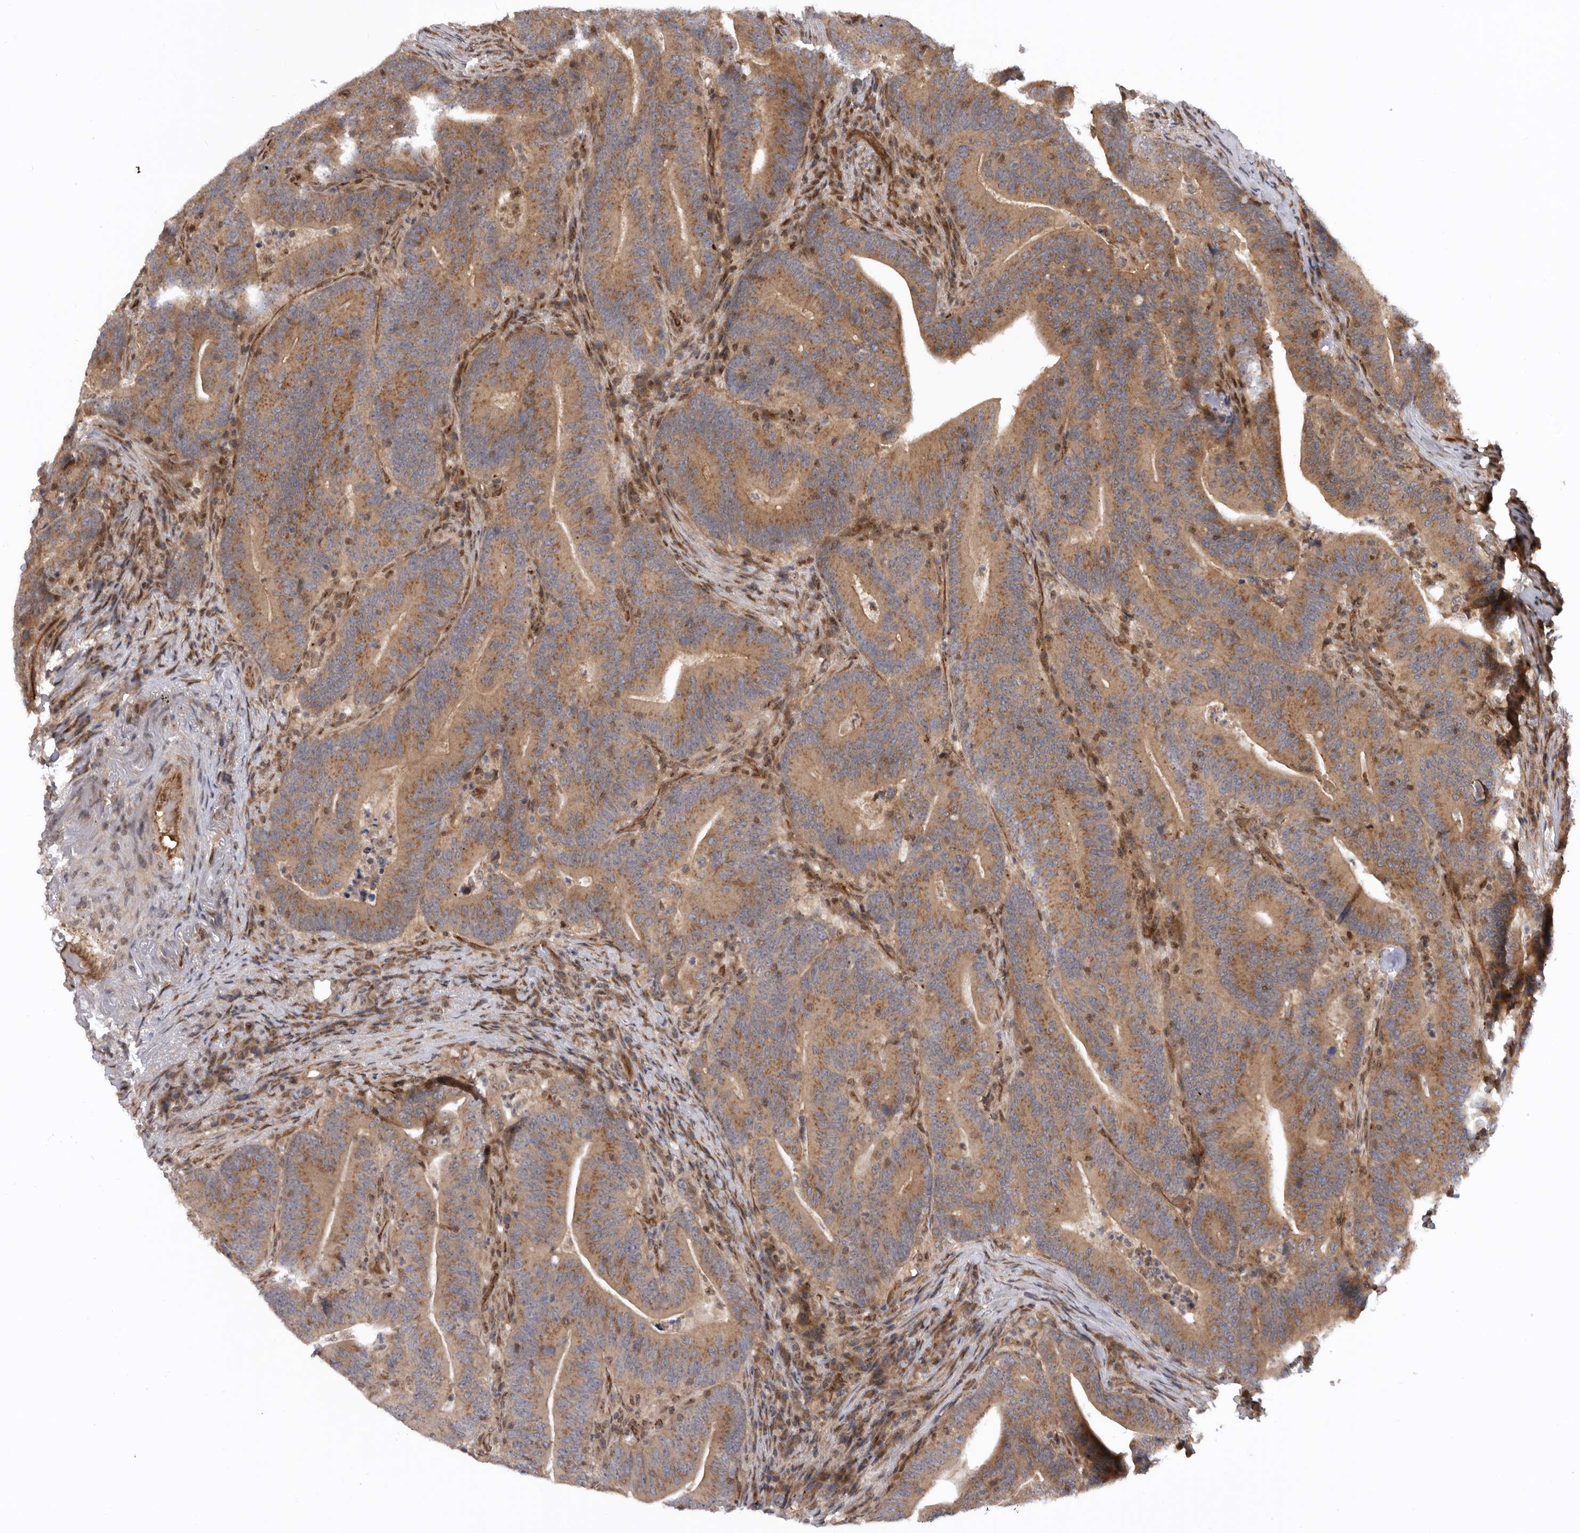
{"staining": {"intensity": "moderate", "quantity": ">75%", "location": "cytoplasmic/membranous"}, "tissue": "colorectal cancer", "cell_type": "Tumor cells", "image_type": "cancer", "snomed": [{"axis": "morphology", "description": "Adenocarcinoma, NOS"}, {"axis": "topography", "description": "Colon"}], "caption": "The histopathology image displays a brown stain indicating the presence of a protein in the cytoplasmic/membranous of tumor cells in colorectal cancer (adenocarcinoma).", "gene": "DHDDS", "patient": {"sex": "female", "age": 66}}